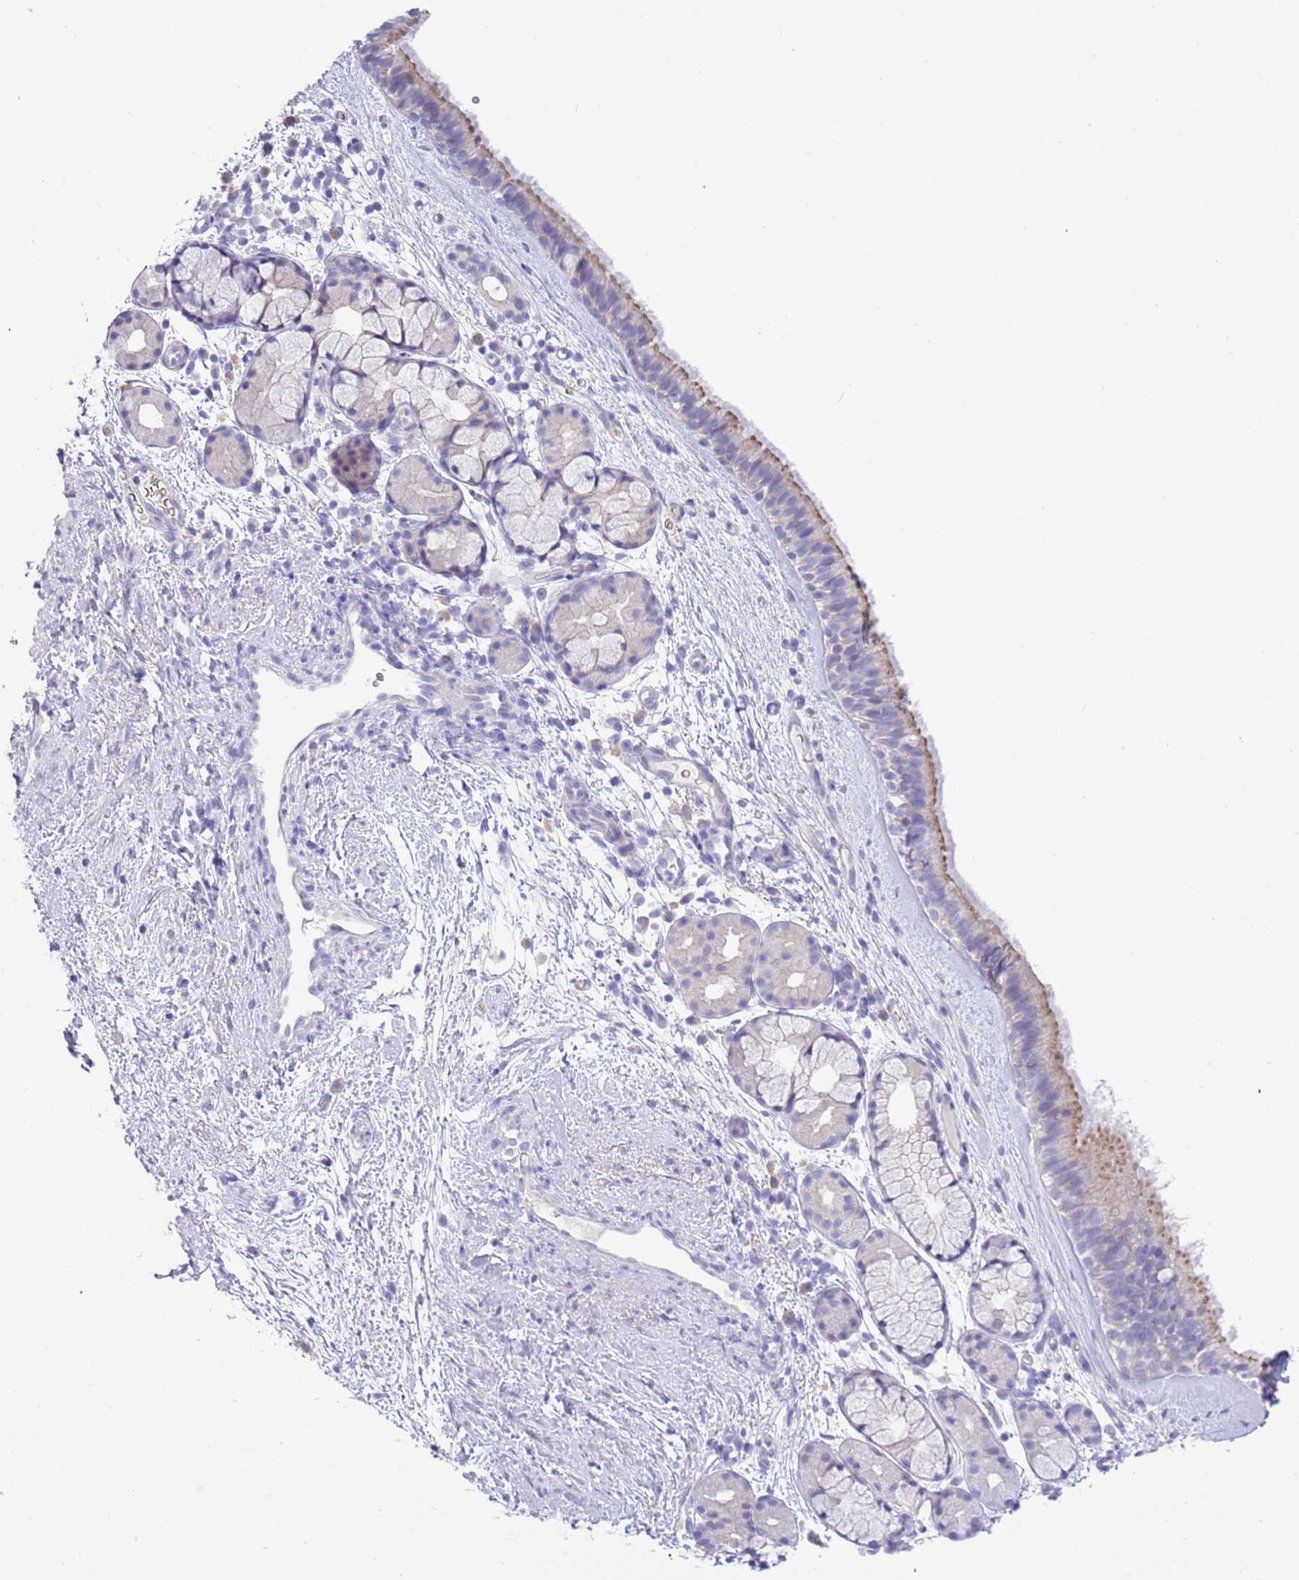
{"staining": {"intensity": "weak", "quantity": "25%-75%", "location": "cytoplasmic/membranous"}, "tissue": "nasopharynx", "cell_type": "Respiratory epithelial cells", "image_type": "normal", "snomed": [{"axis": "morphology", "description": "Normal tissue, NOS"}, {"axis": "topography", "description": "Nasopharynx"}], "caption": "Nasopharynx stained with immunohistochemistry demonstrates weak cytoplasmic/membranous staining in about 25%-75% of respiratory epithelial cells. Immunohistochemistry (ihc) stains the protein of interest in brown and the nuclei are stained blue.", "gene": "ACR", "patient": {"sex": "female", "age": 81}}